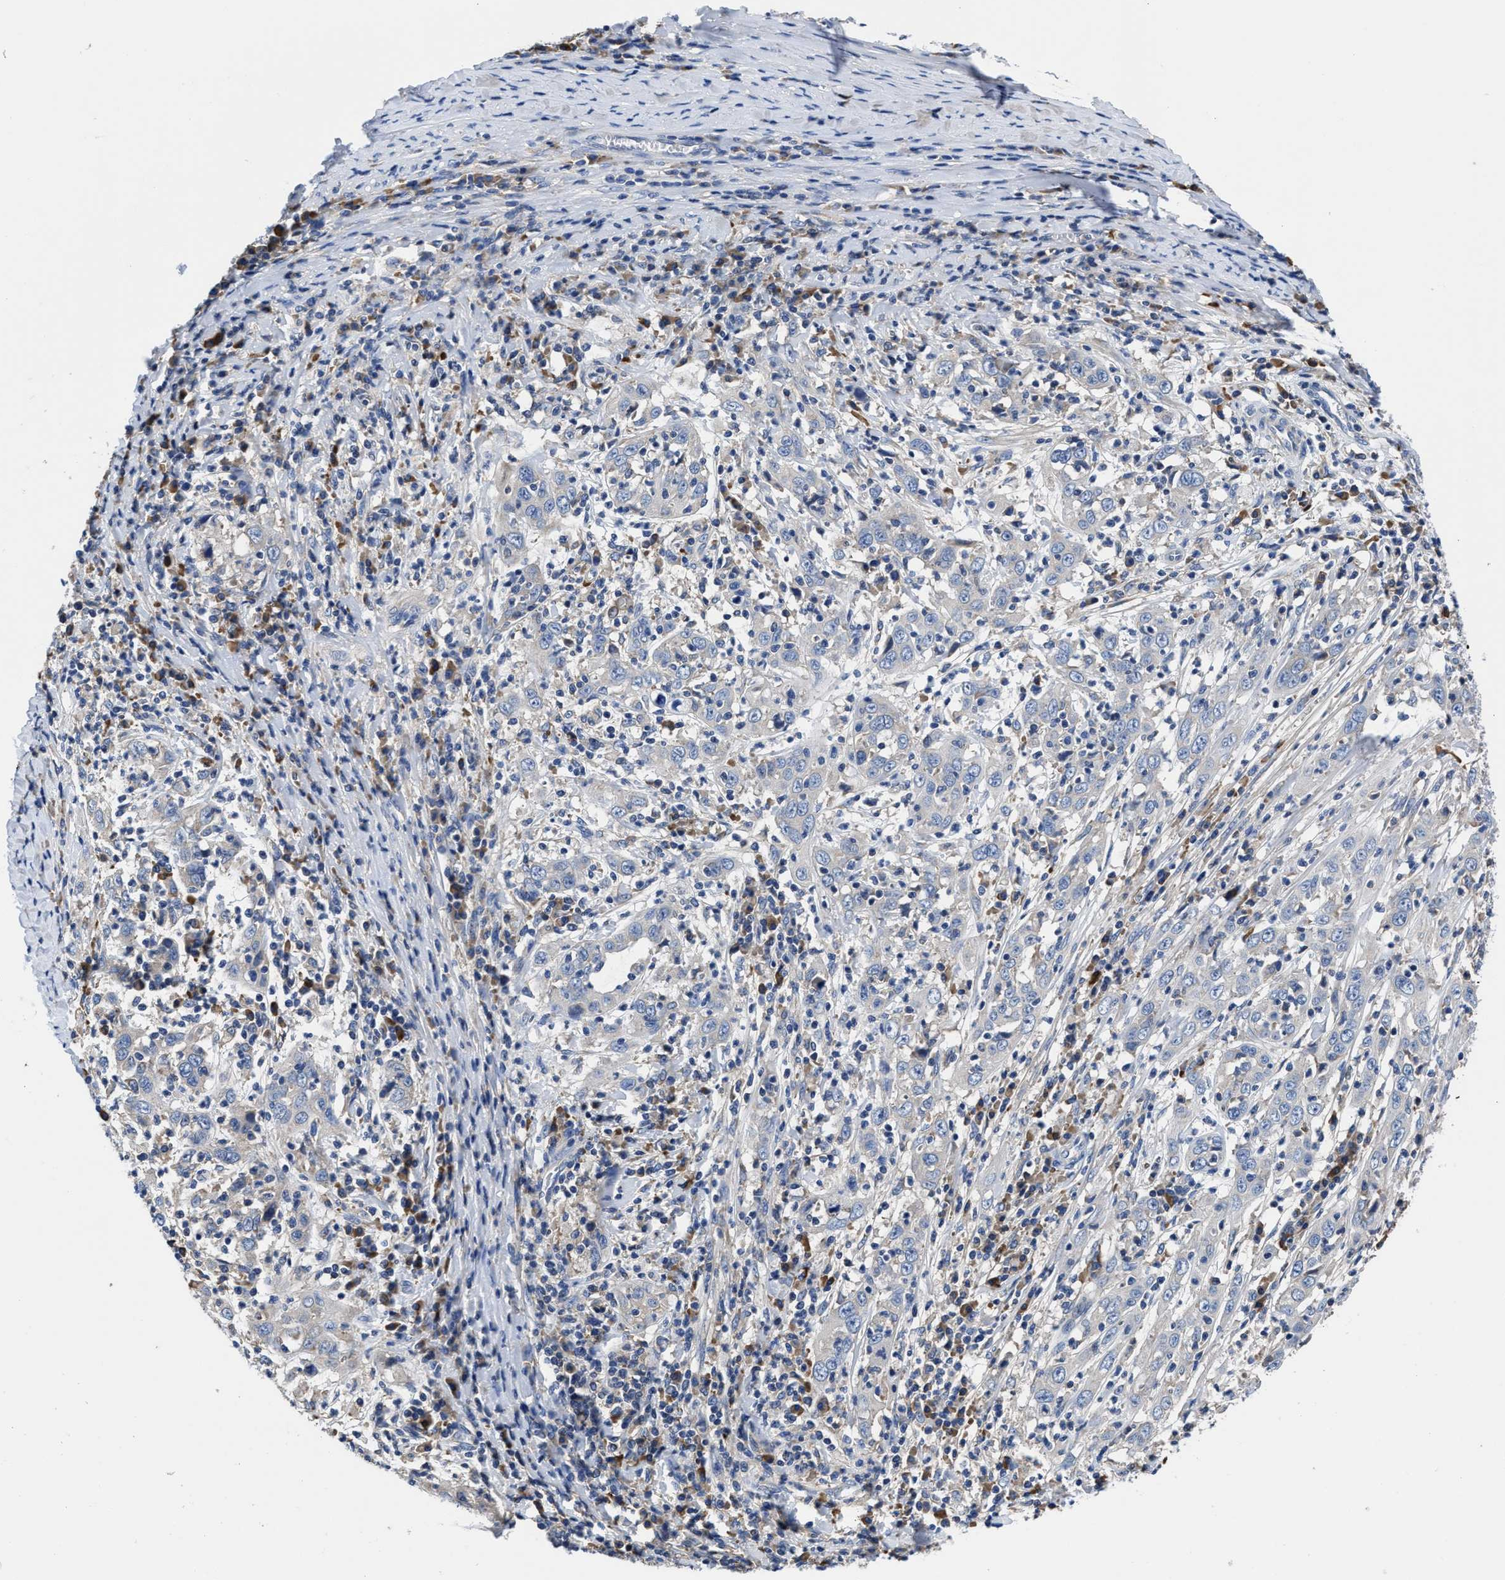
{"staining": {"intensity": "negative", "quantity": "none", "location": "none"}, "tissue": "cervical cancer", "cell_type": "Tumor cells", "image_type": "cancer", "snomed": [{"axis": "morphology", "description": "Squamous cell carcinoma, NOS"}, {"axis": "topography", "description": "Cervix"}], "caption": "Immunohistochemistry photomicrograph of neoplastic tissue: human squamous cell carcinoma (cervical) stained with DAB (3,3'-diaminobenzidine) exhibits no significant protein positivity in tumor cells.", "gene": "SRPK2", "patient": {"sex": "female", "age": 46}}